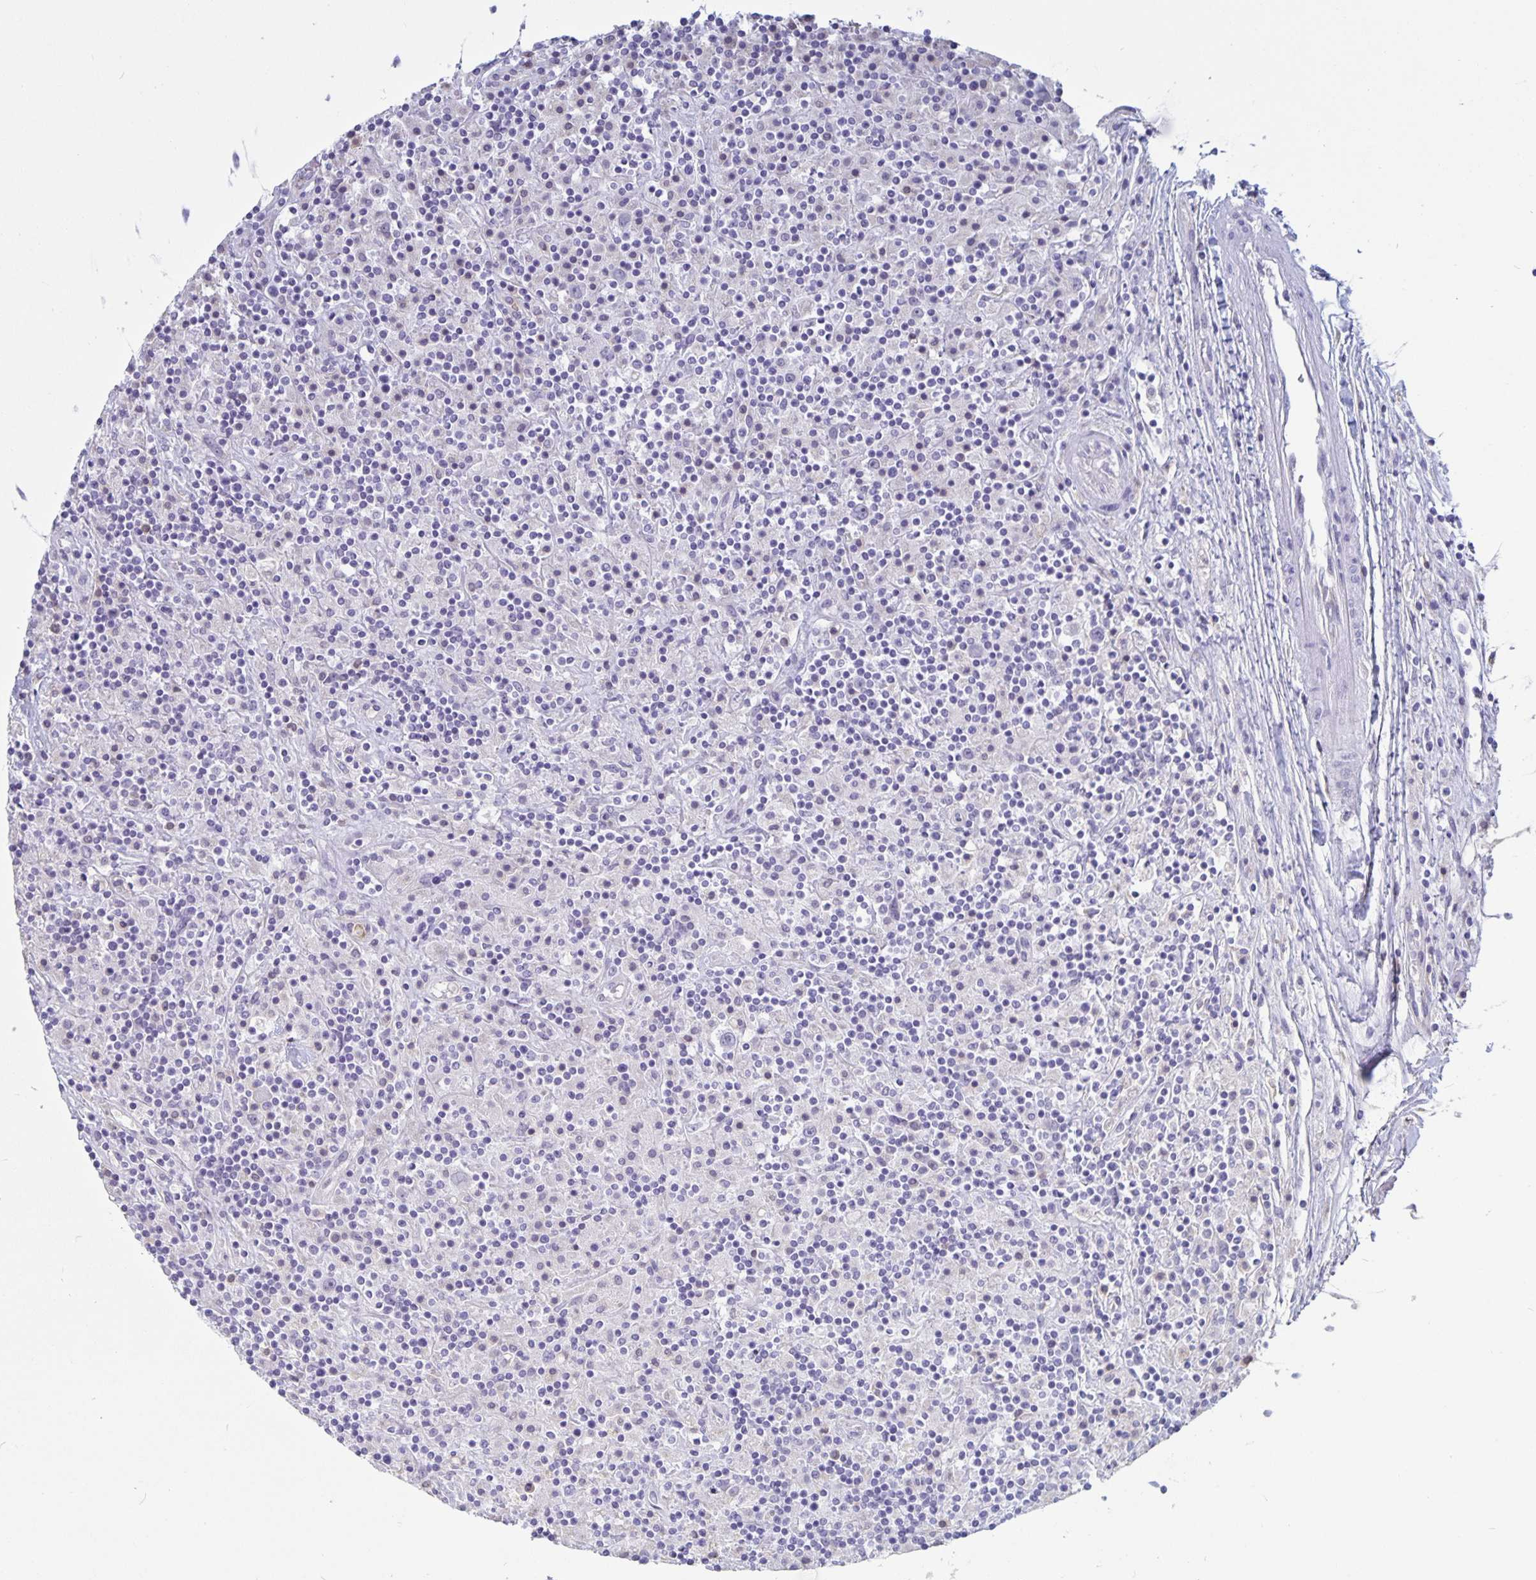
{"staining": {"intensity": "negative", "quantity": "none", "location": "none"}, "tissue": "lymphoma", "cell_type": "Tumor cells", "image_type": "cancer", "snomed": [{"axis": "morphology", "description": "Hodgkin's disease, NOS"}, {"axis": "topography", "description": "Lymph node"}], "caption": "Photomicrograph shows no significant protein staining in tumor cells of lymphoma.", "gene": "PLCB3", "patient": {"sex": "male", "age": 70}}